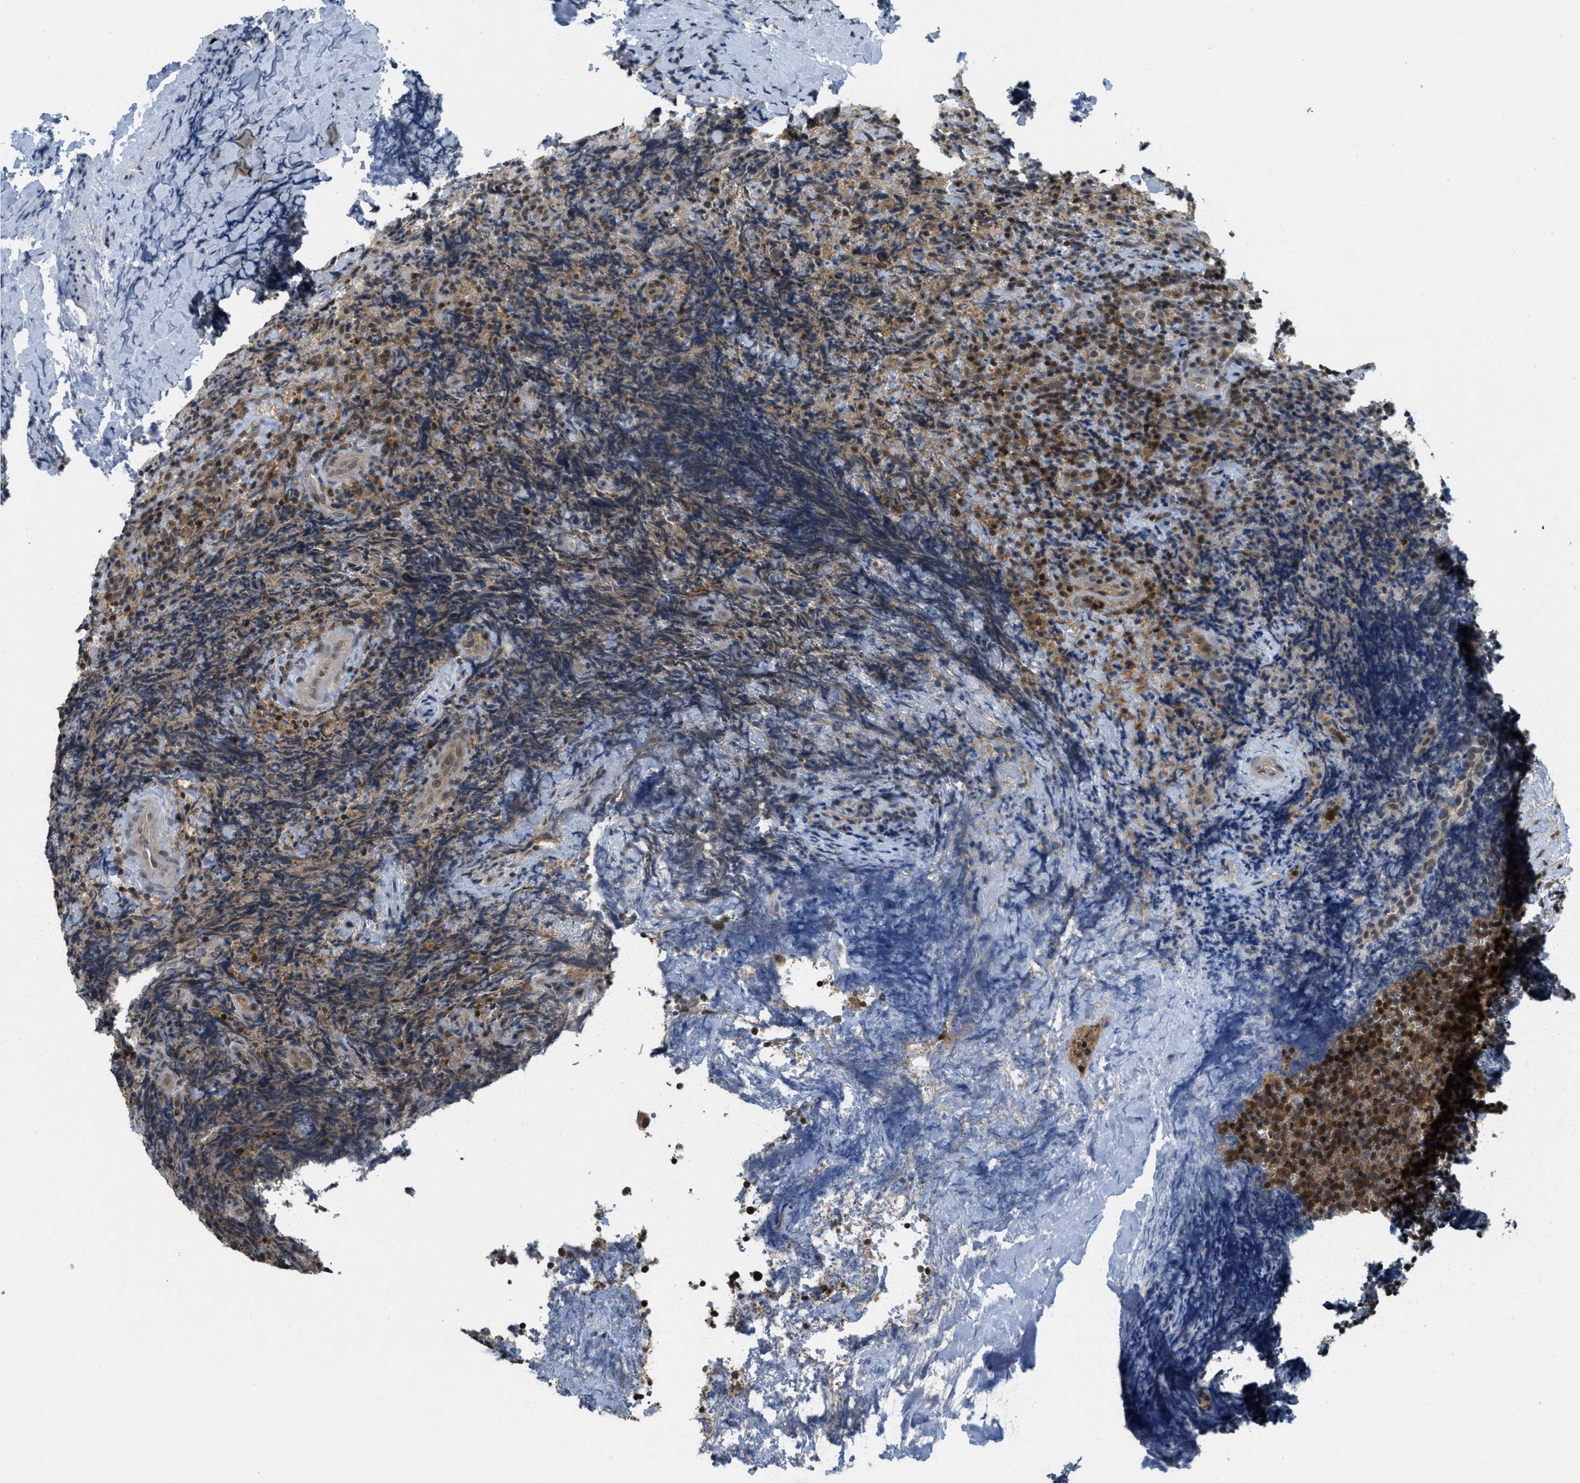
{"staining": {"intensity": "strong", "quantity": ">75%", "location": "nuclear"}, "tissue": "lymphoma", "cell_type": "Tumor cells", "image_type": "cancer", "snomed": [{"axis": "morphology", "description": "Malignant lymphoma, non-Hodgkin's type, High grade"}, {"axis": "topography", "description": "Tonsil"}], "caption": "High-magnification brightfield microscopy of lymphoma stained with DAB (3,3'-diaminobenzidine) (brown) and counterstained with hematoxylin (blue). tumor cells exhibit strong nuclear staining is seen in approximately>75% of cells. The staining was performed using DAB (3,3'-diaminobenzidine) to visualize the protein expression in brown, while the nuclei were stained in blue with hematoxylin (Magnification: 20x).", "gene": "DNAJB1", "patient": {"sex": "female", "age": 36}}